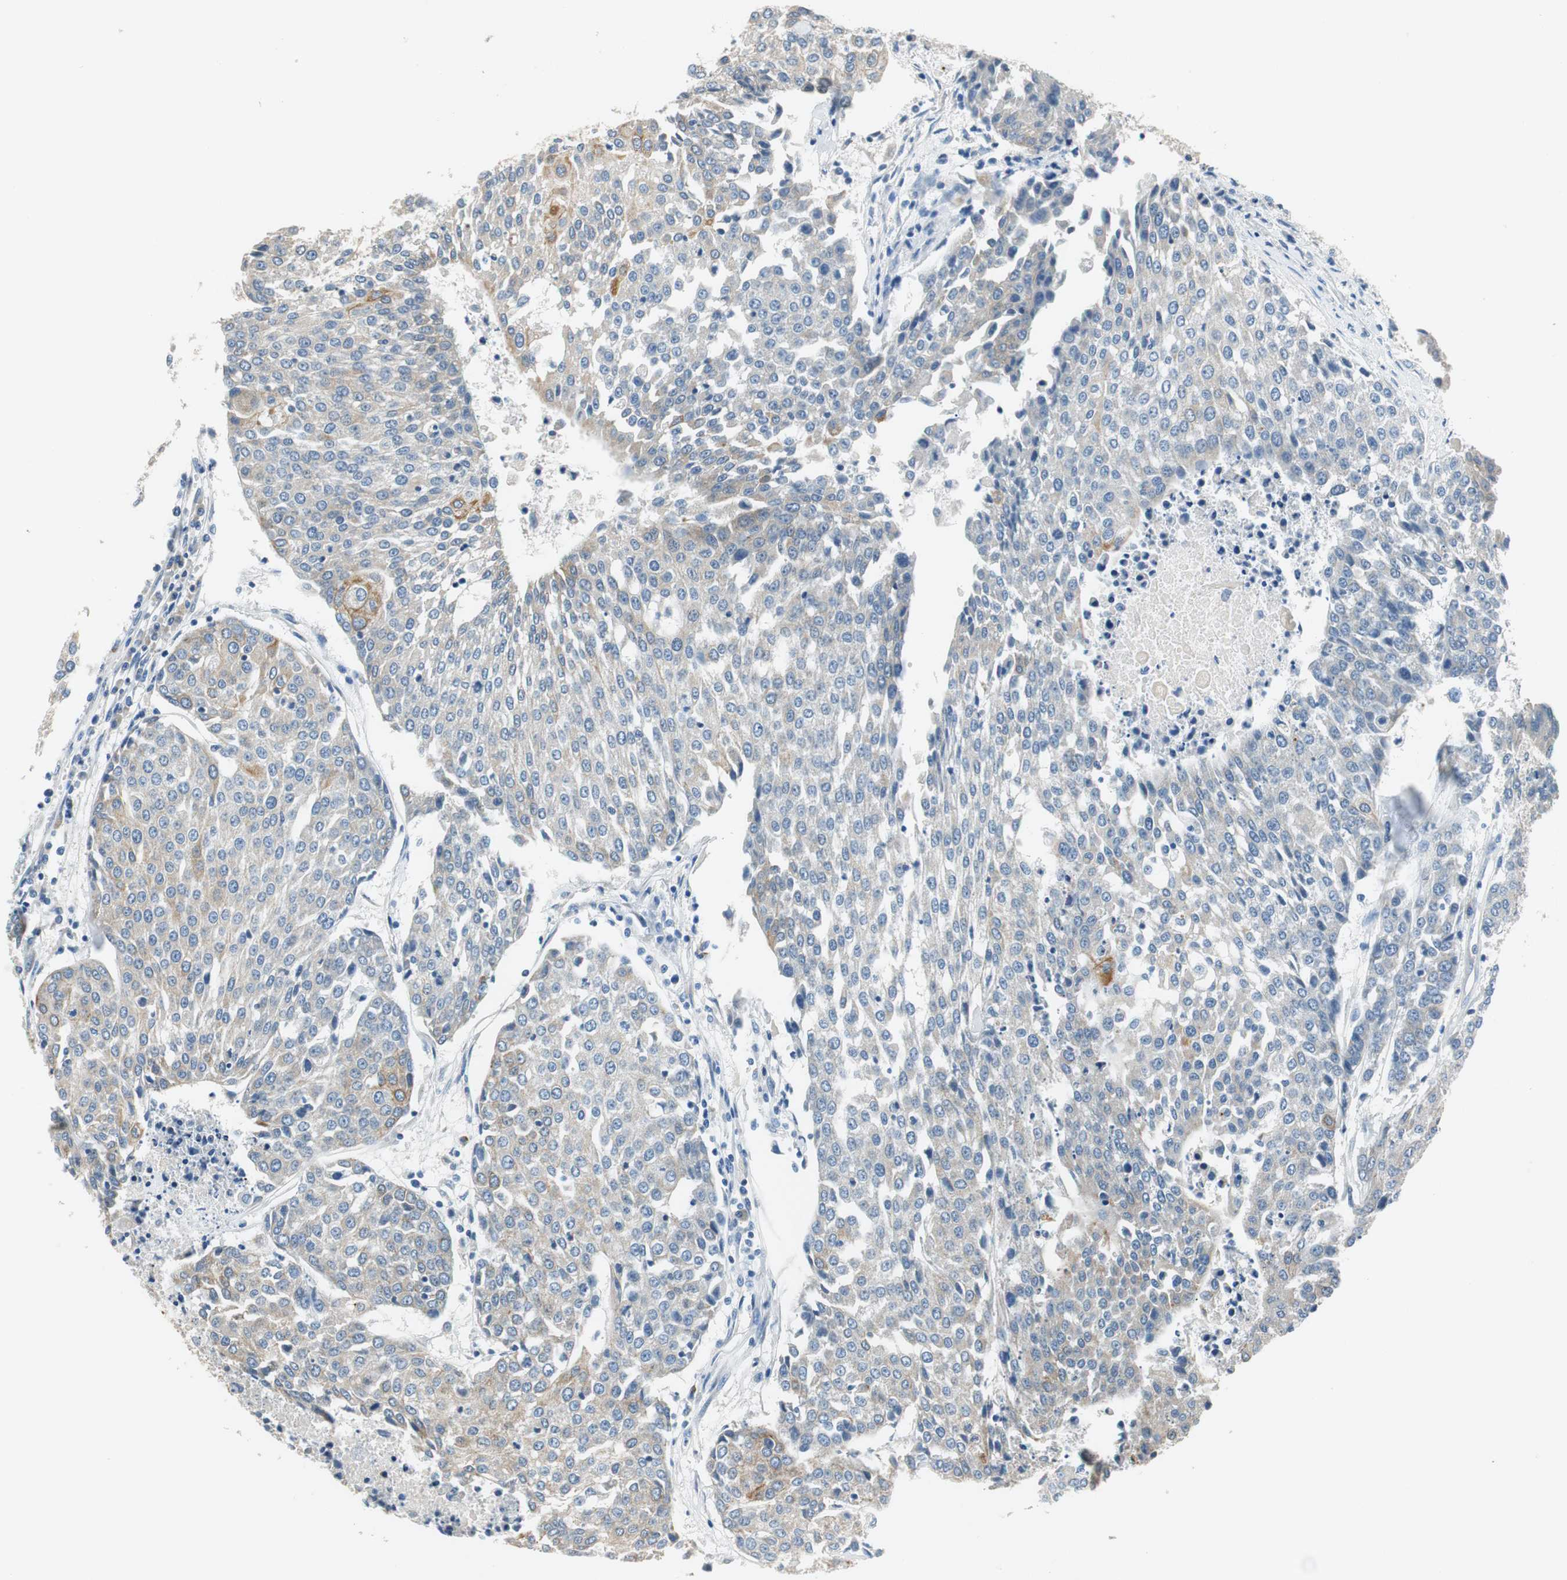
{"staining": {"intensity": "weak", "quantity": "<25%", "location": "cytoplasmic/membranous"}, "tissue": "urothelial cancer", "cell_type": "Tumor cells", "image_type": "cancer", "snomed": [{"axis": "morphology", "description": "Urothelial carcinoma, High grade"}, {"axis": "topography", "description": "Urinary bladder"}], "caption": "A high-resolution micrograph shows immunohistochemistry (IHC) staining of high-grade urothelial carcinoma, which reveals no significant expression in tumor cells.", "gene": "FADS2", "patient": {"sex": "female", "age": 85}}